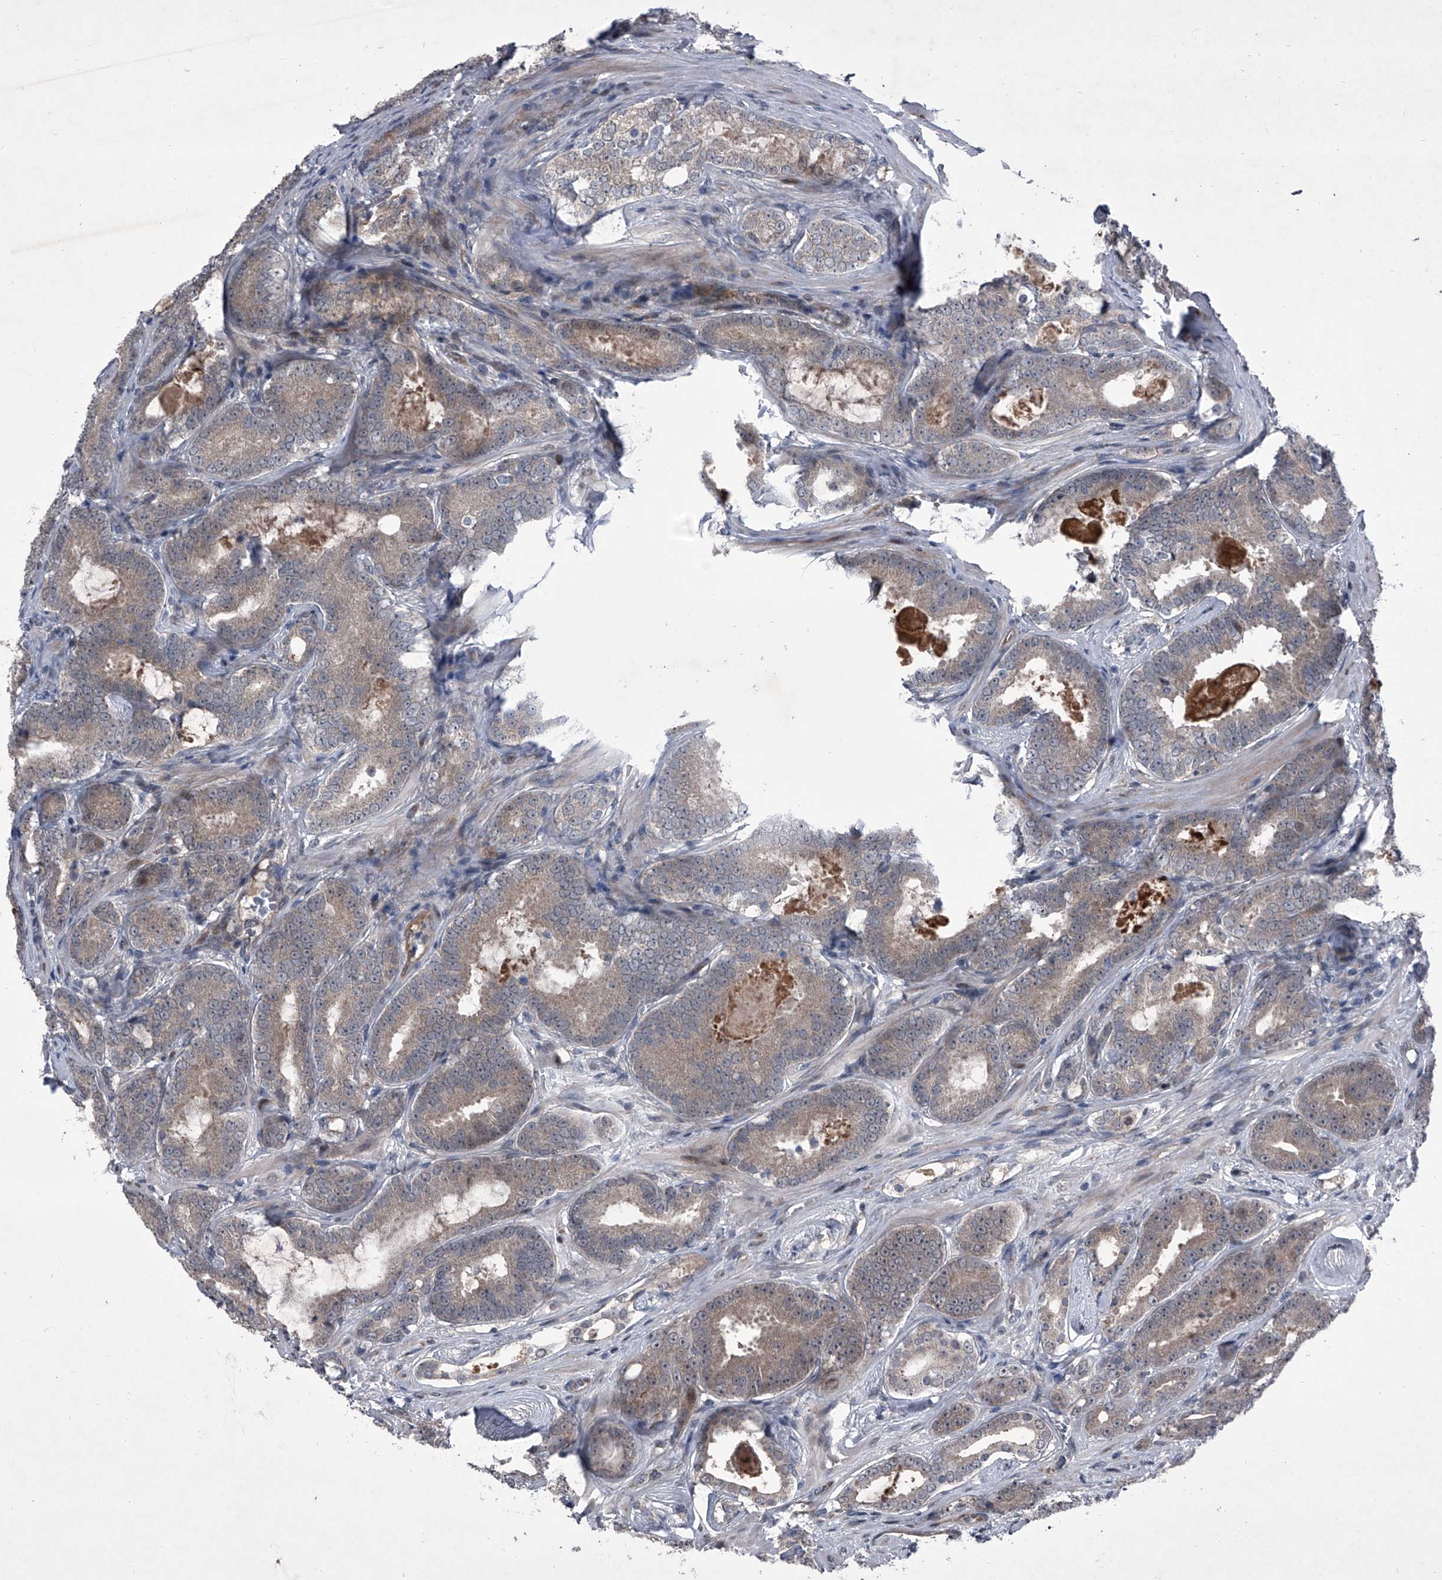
{"staining": {"intensity": "moderate", "quantity": "25%-75%", "location": "cytoplasmic/membranous,nuclear"}, "tissue": "prostate cancer", "cell_type": "Tumor cells", "image_type": "cancer", "snomed": [{"axis": "morphology", "description": "Adenocarcinoma, High grade"}, {"axis": "topography", "description": "Prostate"}], "caption": "IHC micrograph of prostate cancer stained for a protein (brown), which reveals medium levels of moderate cytoplasmic/membranous and nuclear expression in approximately 25%-75% of tumor cells.", "gene": "ELK4", "patient": {"sex": "male", "age": 66}}